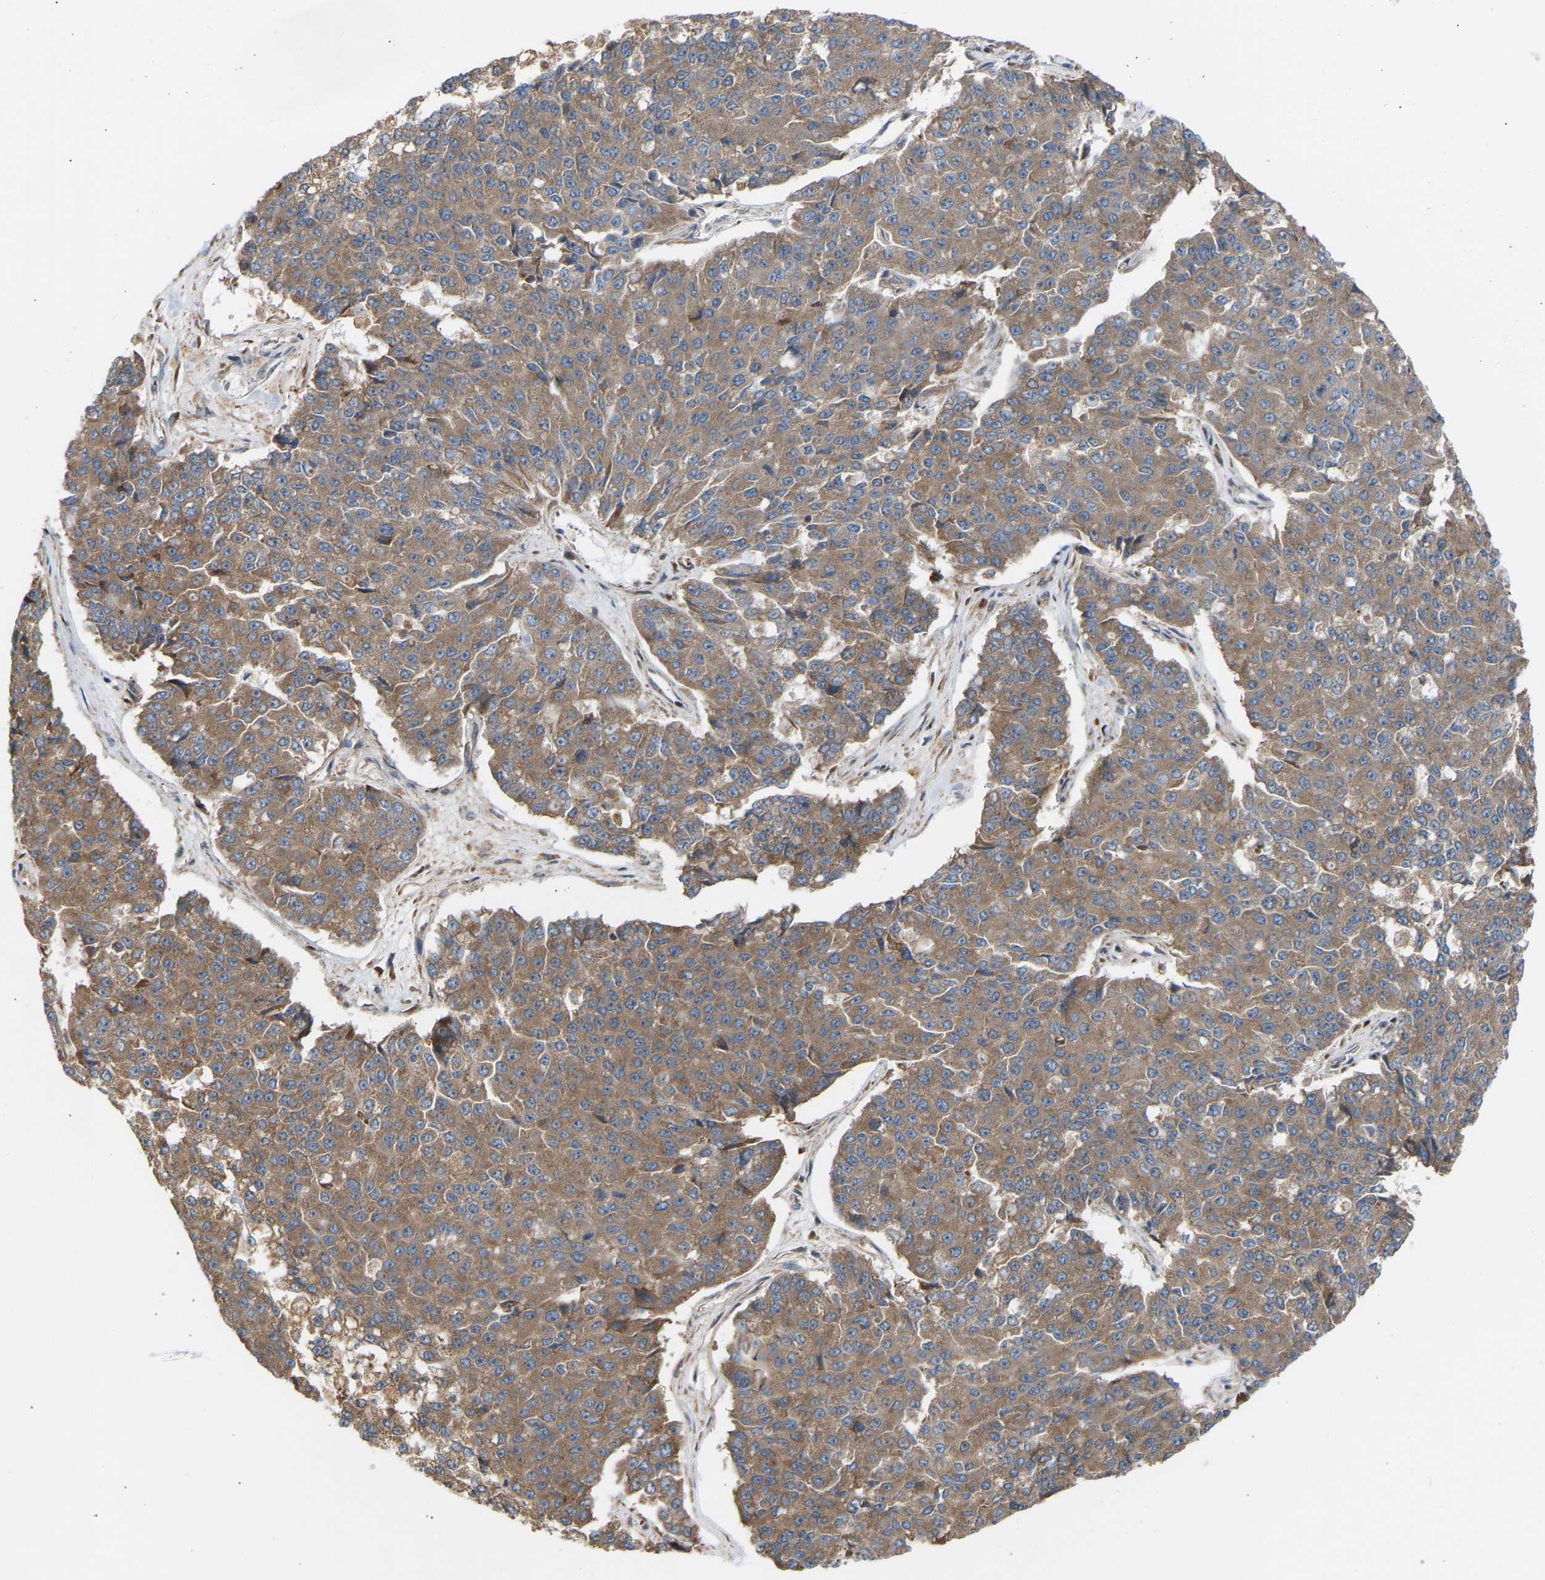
{"staining": {"intensity": "moderate", "quantity": ">75%", "location": "cytoplasmic/membranous"}, "tissue": "pancreatic cancer", "cell_type": "Tumor cells", "image_type": "cancer", "snomed": [{"axis": "morphology", "description": "Adenocarcinoma, NOS"}, {"axis": "topography", "description": "Pancreas"}], "caption": "This image demonstrates immunohistochemistry (IHC) staining of pancreatic adenocarcinoma, with medium moderate cytoplasmic/membranous expression in approximately >75% of tumor cells.", "gene": "GCN1", "patient": {"sex": "male", "age": 50}}